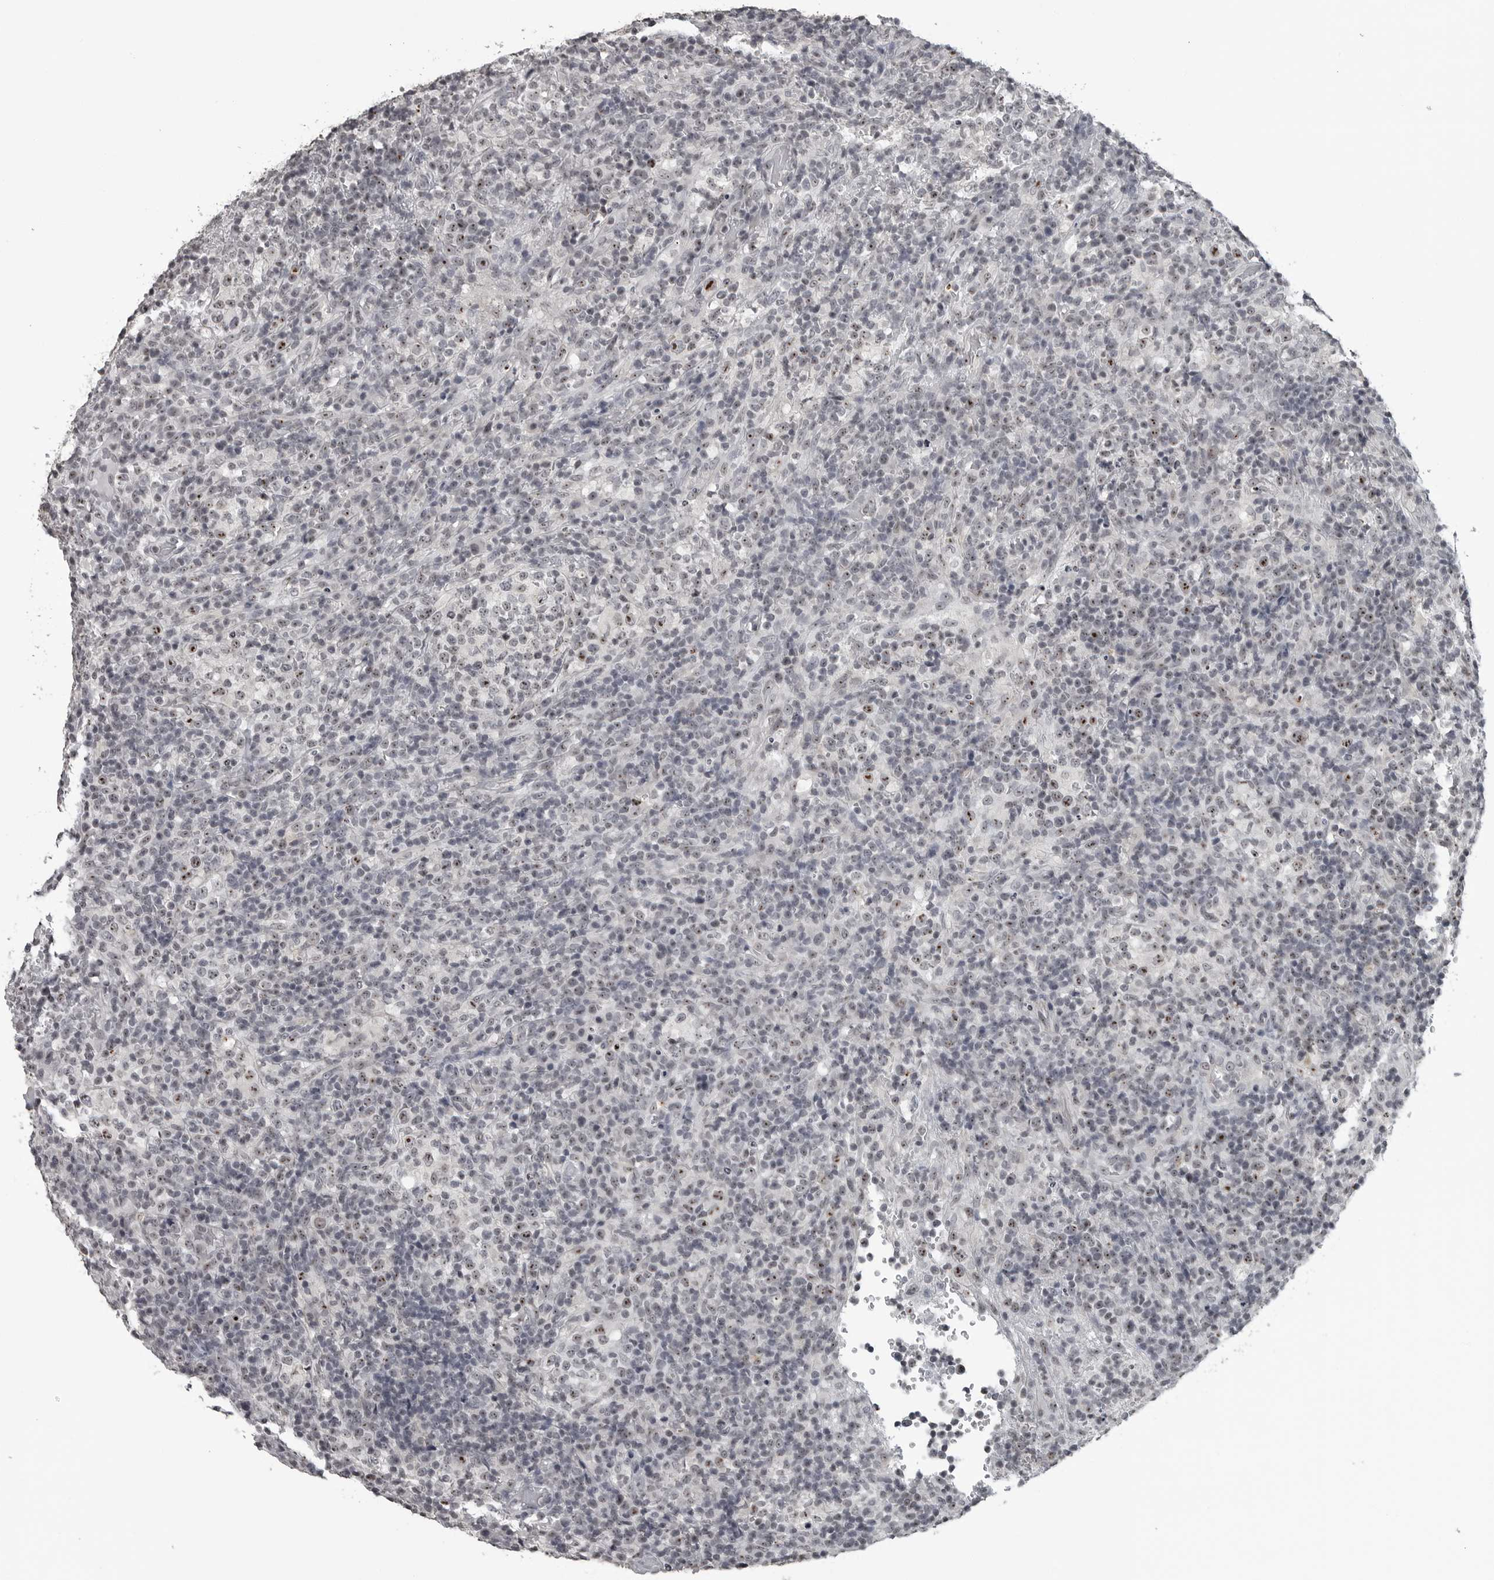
{"staining": {"intensity": "moderate", "quantity": "25%-75%", "location": "nuclear"}, "tissue": "lymphoma", "cell_type": "Tumor cells", "image_type": "cancer", "snomed": [{"axis": "morphology", "description": "Malignant lymphoma, non-Hodgkin's type, High grade"}, {"axis": "topography", "description": "Lymph node"}], "caption": "Human lymphoma stained for a protein (brown) shows moderate nuclear positive positivity in about 25%-75% of tumor cells.", "gene": "DDX54", "patient": {"sex": "female", "age": 76}}